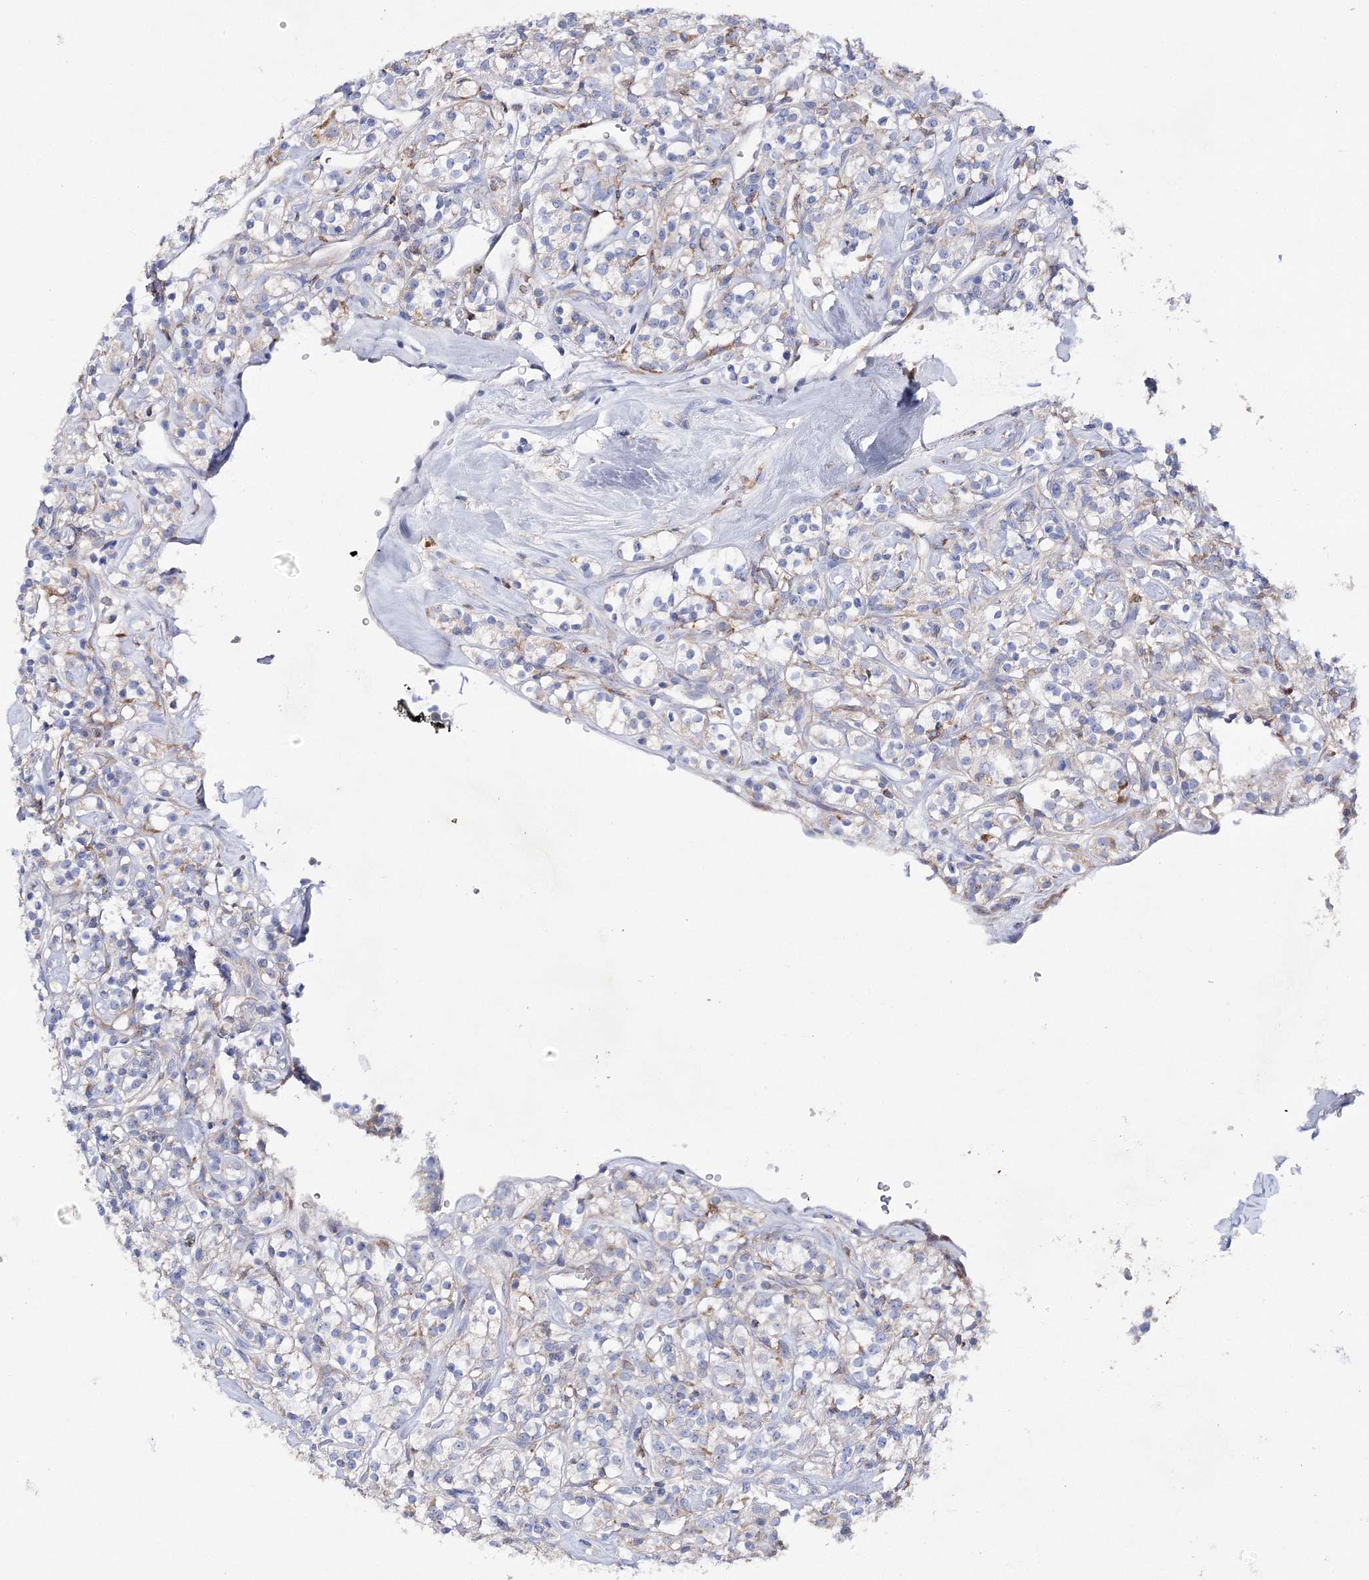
{"staining": {"intensity": "negative", "quantity": "none", "location": "none"}, "tissue": "renal cancer", "cell_type": "Tumor cells", "image_type": "cancer", "snomed": [{"axis": "morphology", "description": "Adenocarcinoma, NOS"}, {"axis": "topography", "description": "Kidney"}], "caption": "Immunohistochemistry (IHC) of human renal cancer (adenocarcinoma) exhibits no staining in tumor cells. The staining is performed using DAB (3,3'-diaminobenzidine) brown chromogen with nuclei counter-stained in using hematoxylin.", "gene": "COX15", "patient": {"sex": "male", "age": 77}}